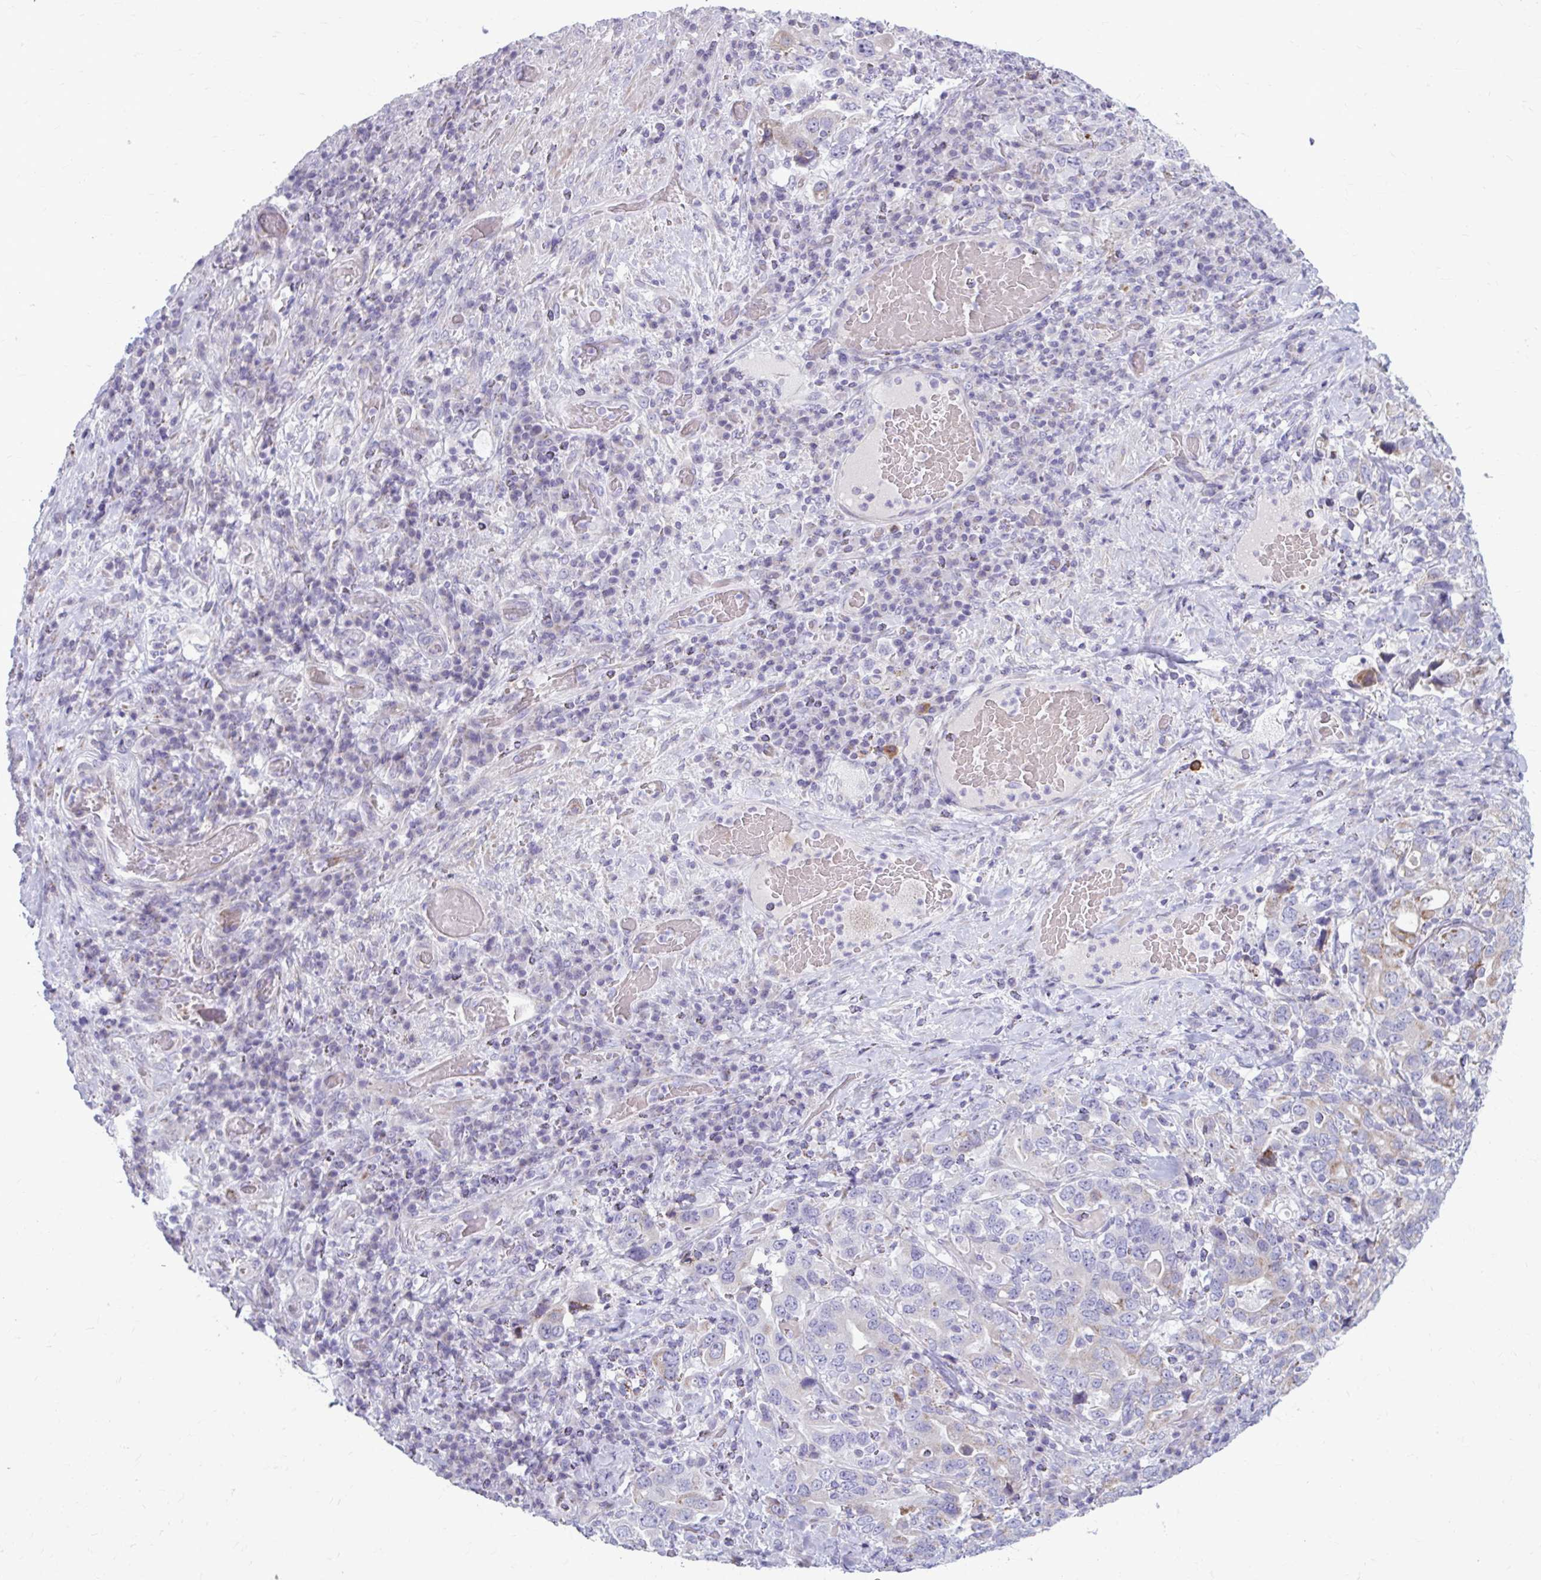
{"staining": {"intensity": "negative", "quantity": "none", "location": "none"}, "tissue": "stomach cancer", "cell_type": "Tumor cells", "image_type": "cancer", "snomed": [{"axis": "morphology", "description": "Adenocarcinoma, NOS"}, {"axis": "topography", "description": "Stomach, upper"}, {"axis": "topography", "description": "Stomach"}], "caption": "Immunohistochemistry (IHC) micrograph of adenocarcinoma (stomach) stained for a protein (brown), which demonstrates no positivity in tumor cells.", "gene": "MSMO1", "patient": {"sex": "male", "age": 62}}